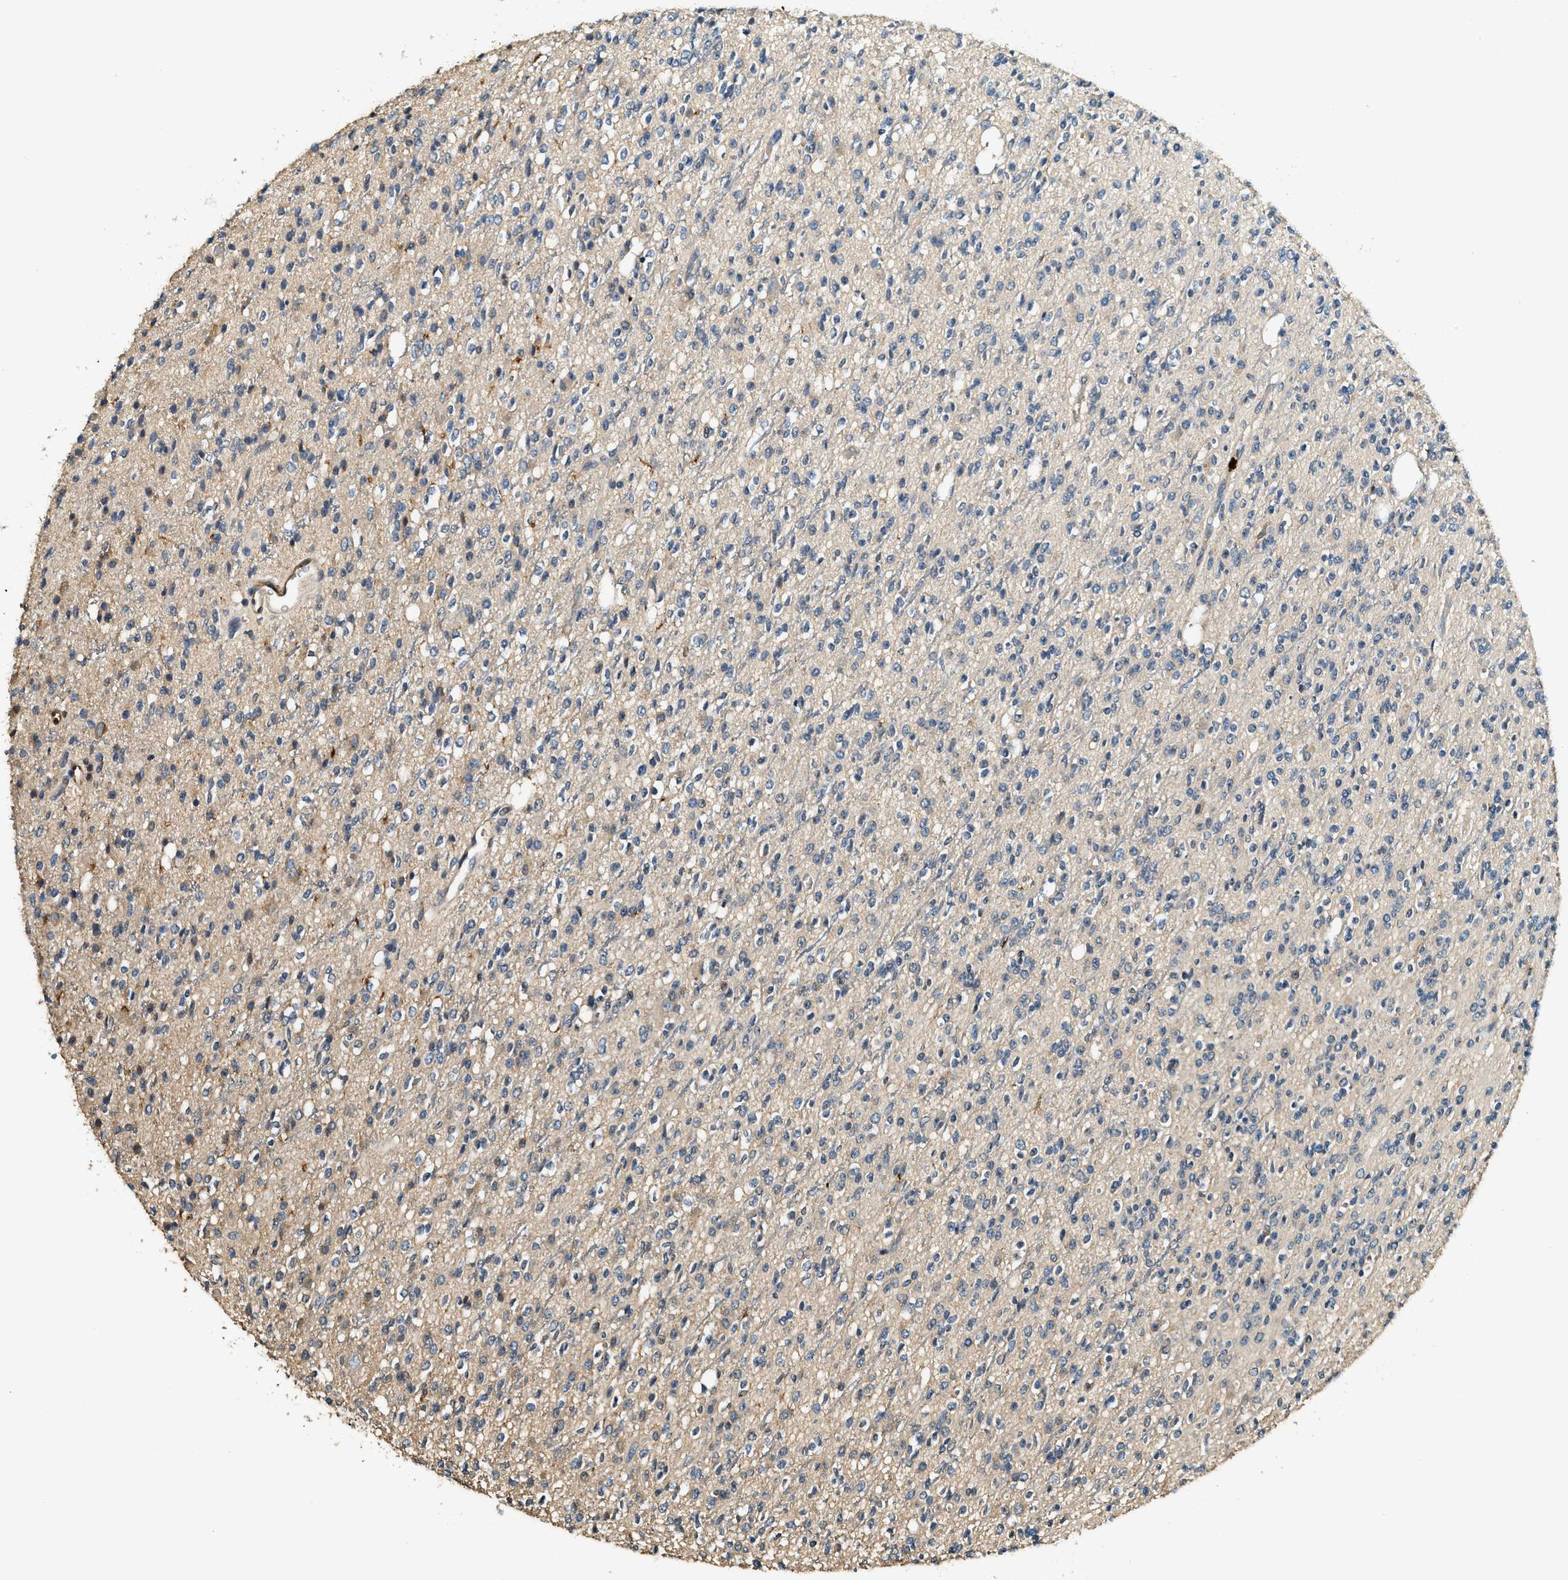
{"staining": {"intensity": "negative", "quantity": "none", "location": "none"}, "tissue": "glioma", "cell_type": "Tumor cells", "image_type": "cancer", "snomed": [{"axis": "morphology", "description": "Glioma, malignant, High grade"}, {"axis": "topography", "description": "Brain"}], "caption": "Immunohistochemical staining of glioma exhibits no significant positivity in tumor cells.", "gene": "ANXA3", "patient": {"sex": "male", "age": 34}}